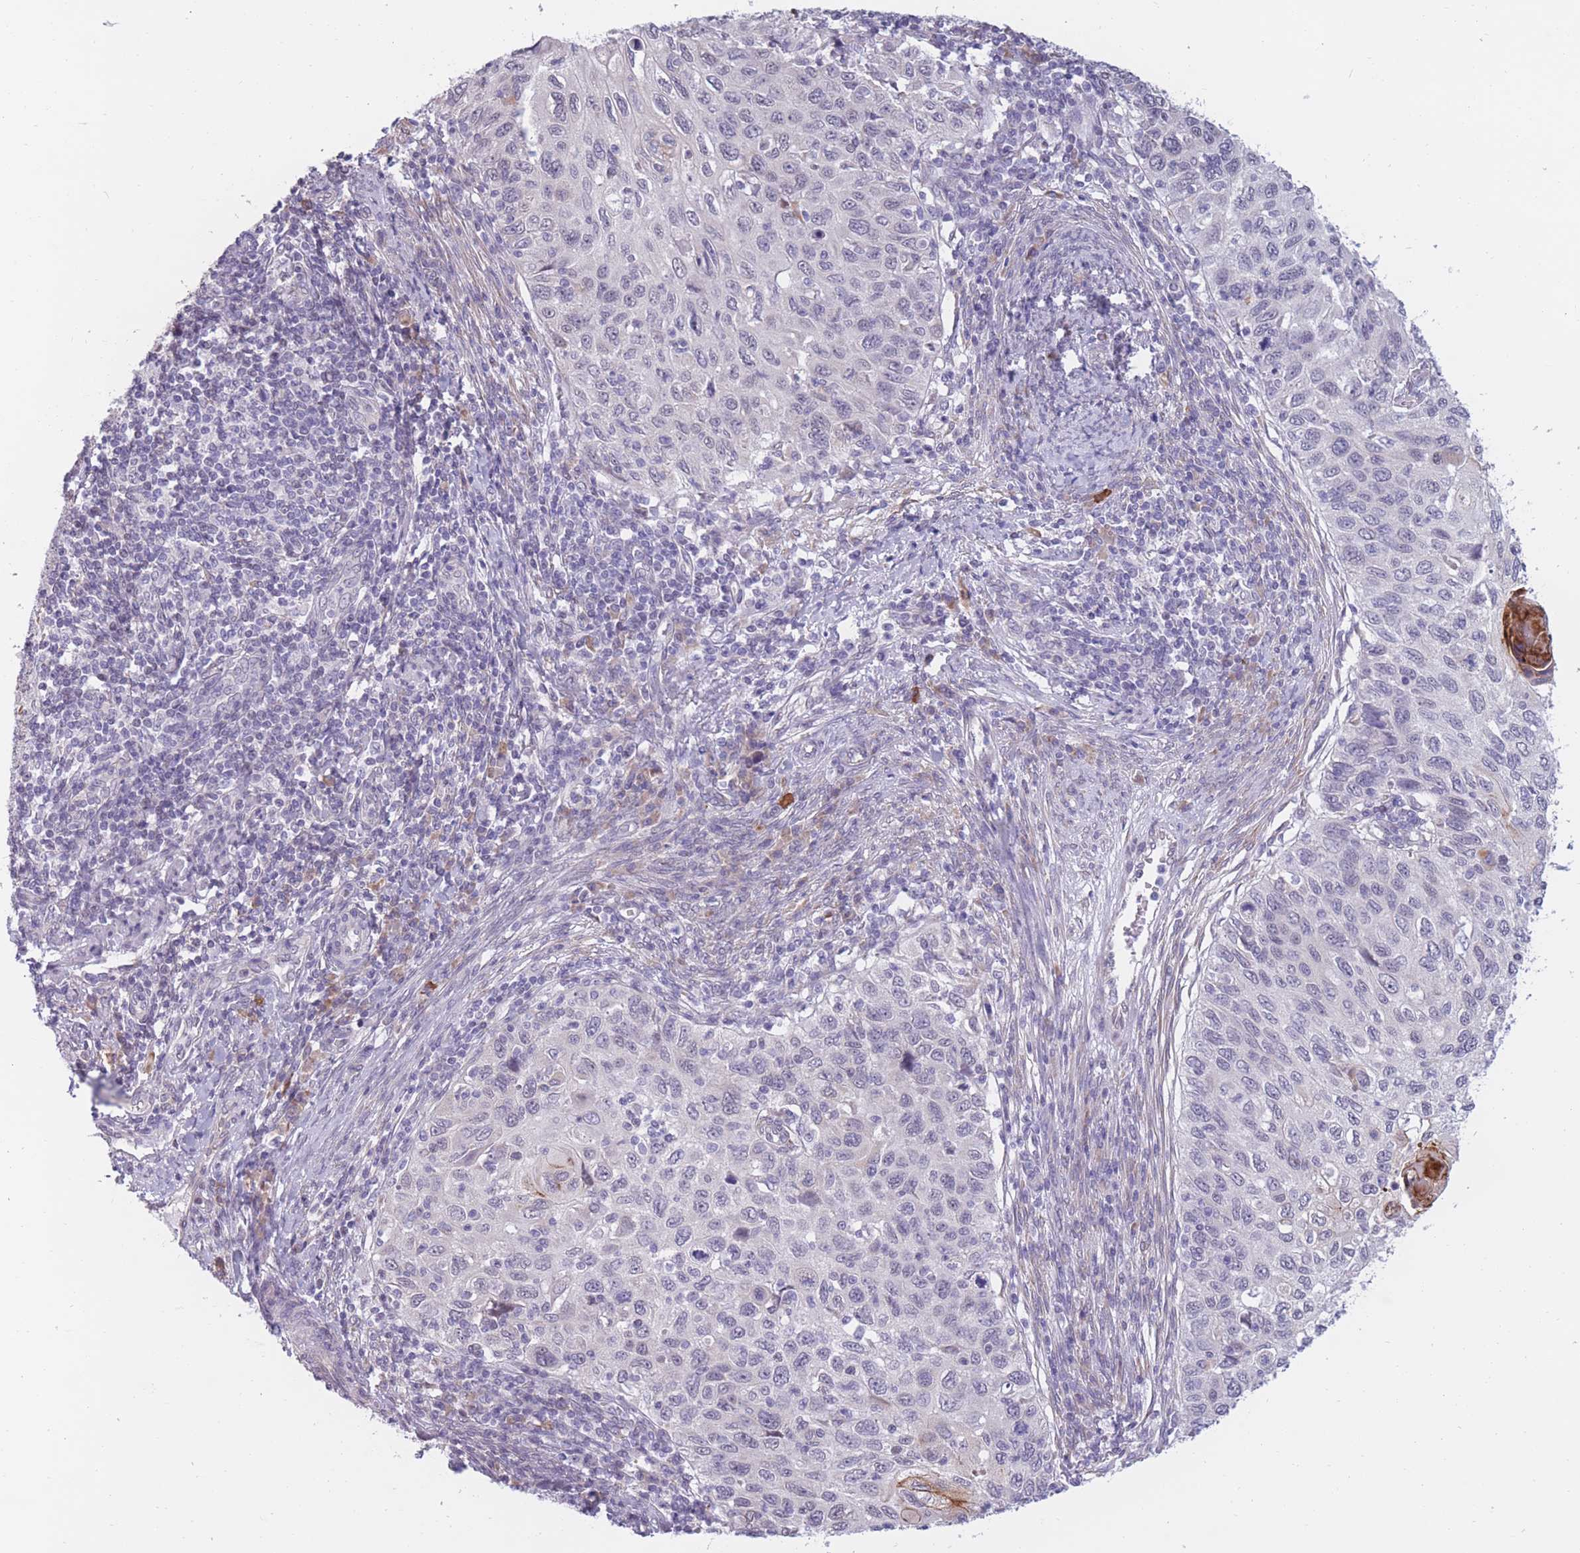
{"staining": {"intensity": "negative", "quantity": "none", "location": "none"}, "tissue": "cervical cancer", "cell_type": "Tumor cells", "image_type": "cancer", "snomed": [{"axis": "morphology", "description": "Squamous cell carcinoma, NOS"}, {"axis": "topography", "description": "Cervix"}], "caption": "Protein analysis of cervical cancer displays no significant expression in tumor cells.", "gene": "COL27A1", "patient": {"sex": "female", "age": 70}}